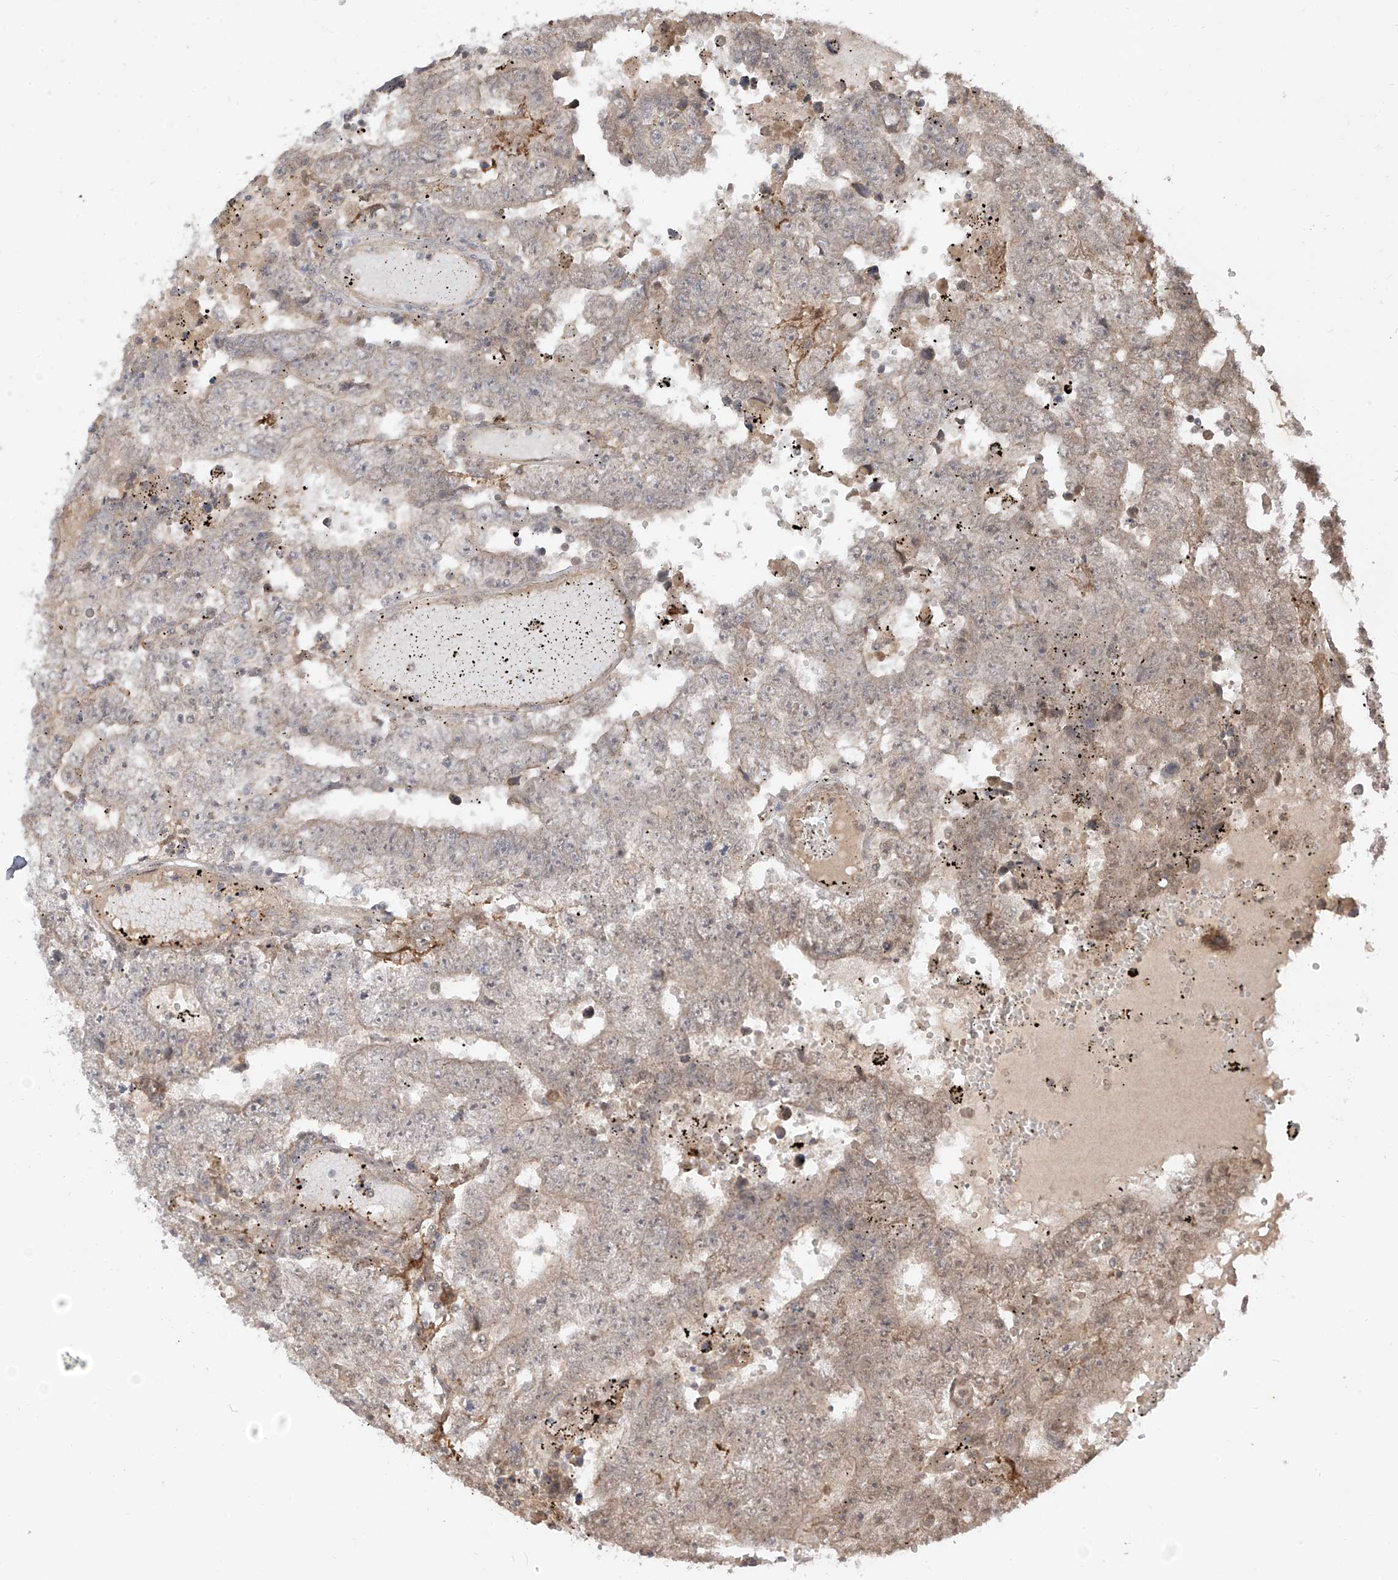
{"staining": {"intensity": "weak", "quantity": "<25%", "location": "cytoplasmic/membranous"}, "tissue": "testis cancer", "cell_type": "Tumor cells", "image_type": "cancer", "snomed": [{"axis": "morphology", "description": "Carcinoma, Embryonal, NOS"}, {"axis": "topography", "description": "Testis"}], "caption": "Protein analysis of testis cancer exhibits no significant staining in tumor cells.", "gene": "LCOR", "patient": {"sex": "male", "age": 25}}